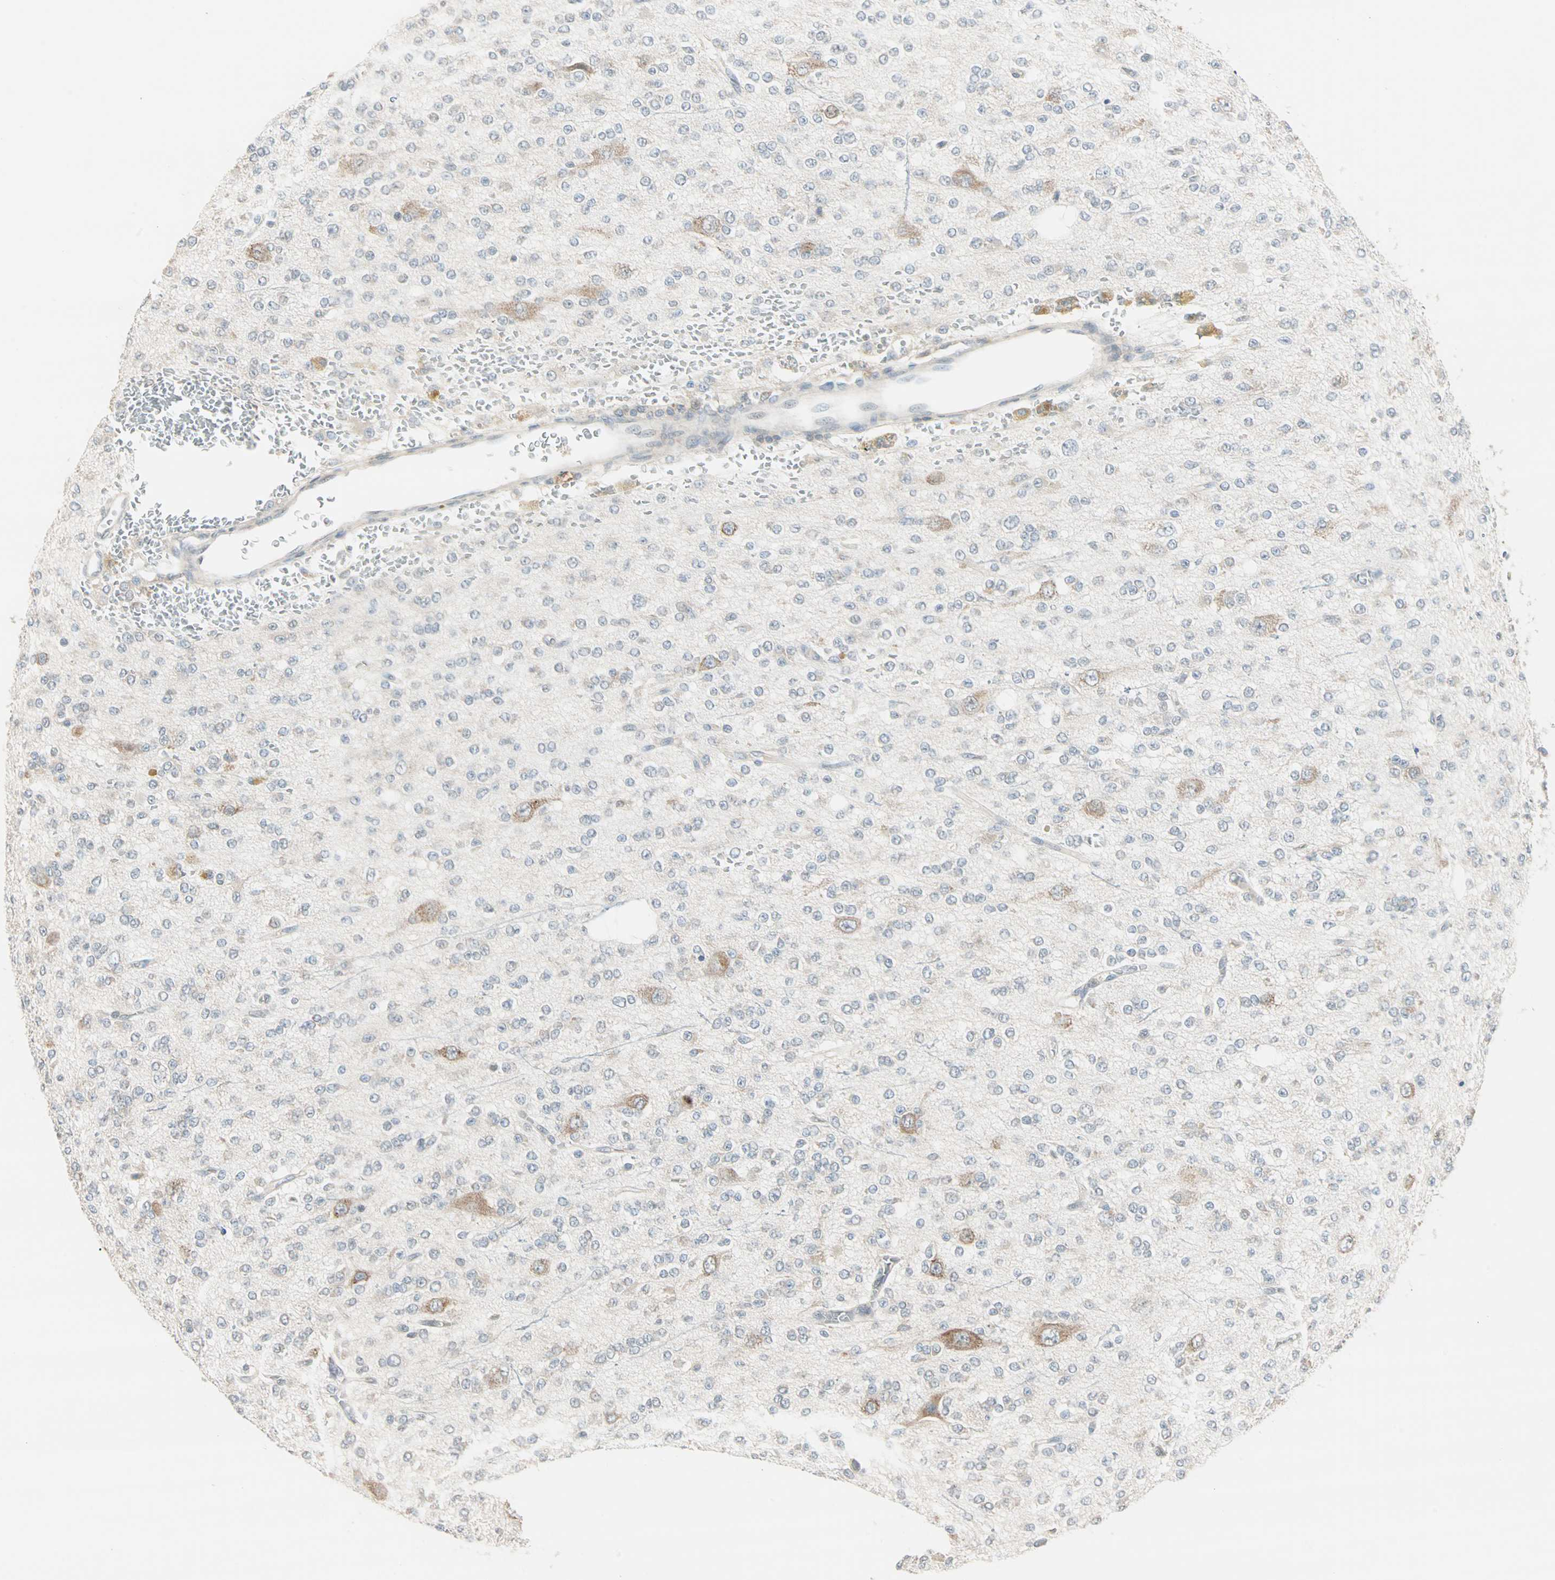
{"staining": {"intensity": "negative", "quantity": "none", "location": "none"}, "tissue": "glioma", "cell_type": "Tumor cells", "image_type": "cancer", "snomed": [{"axis": "morphology", "description": "Glioma, malignant, Low grade"}, {"axis": "topography", "description": "Brain"}], "caption": "High magnification brightfield microscopy of glioma stained with DAB (brown) and counterstained with hematoxylin (blue): tumor cells show no significant positivity.", "gene": "ZFP36", "patient": {"sex": "male", "age": 38}}